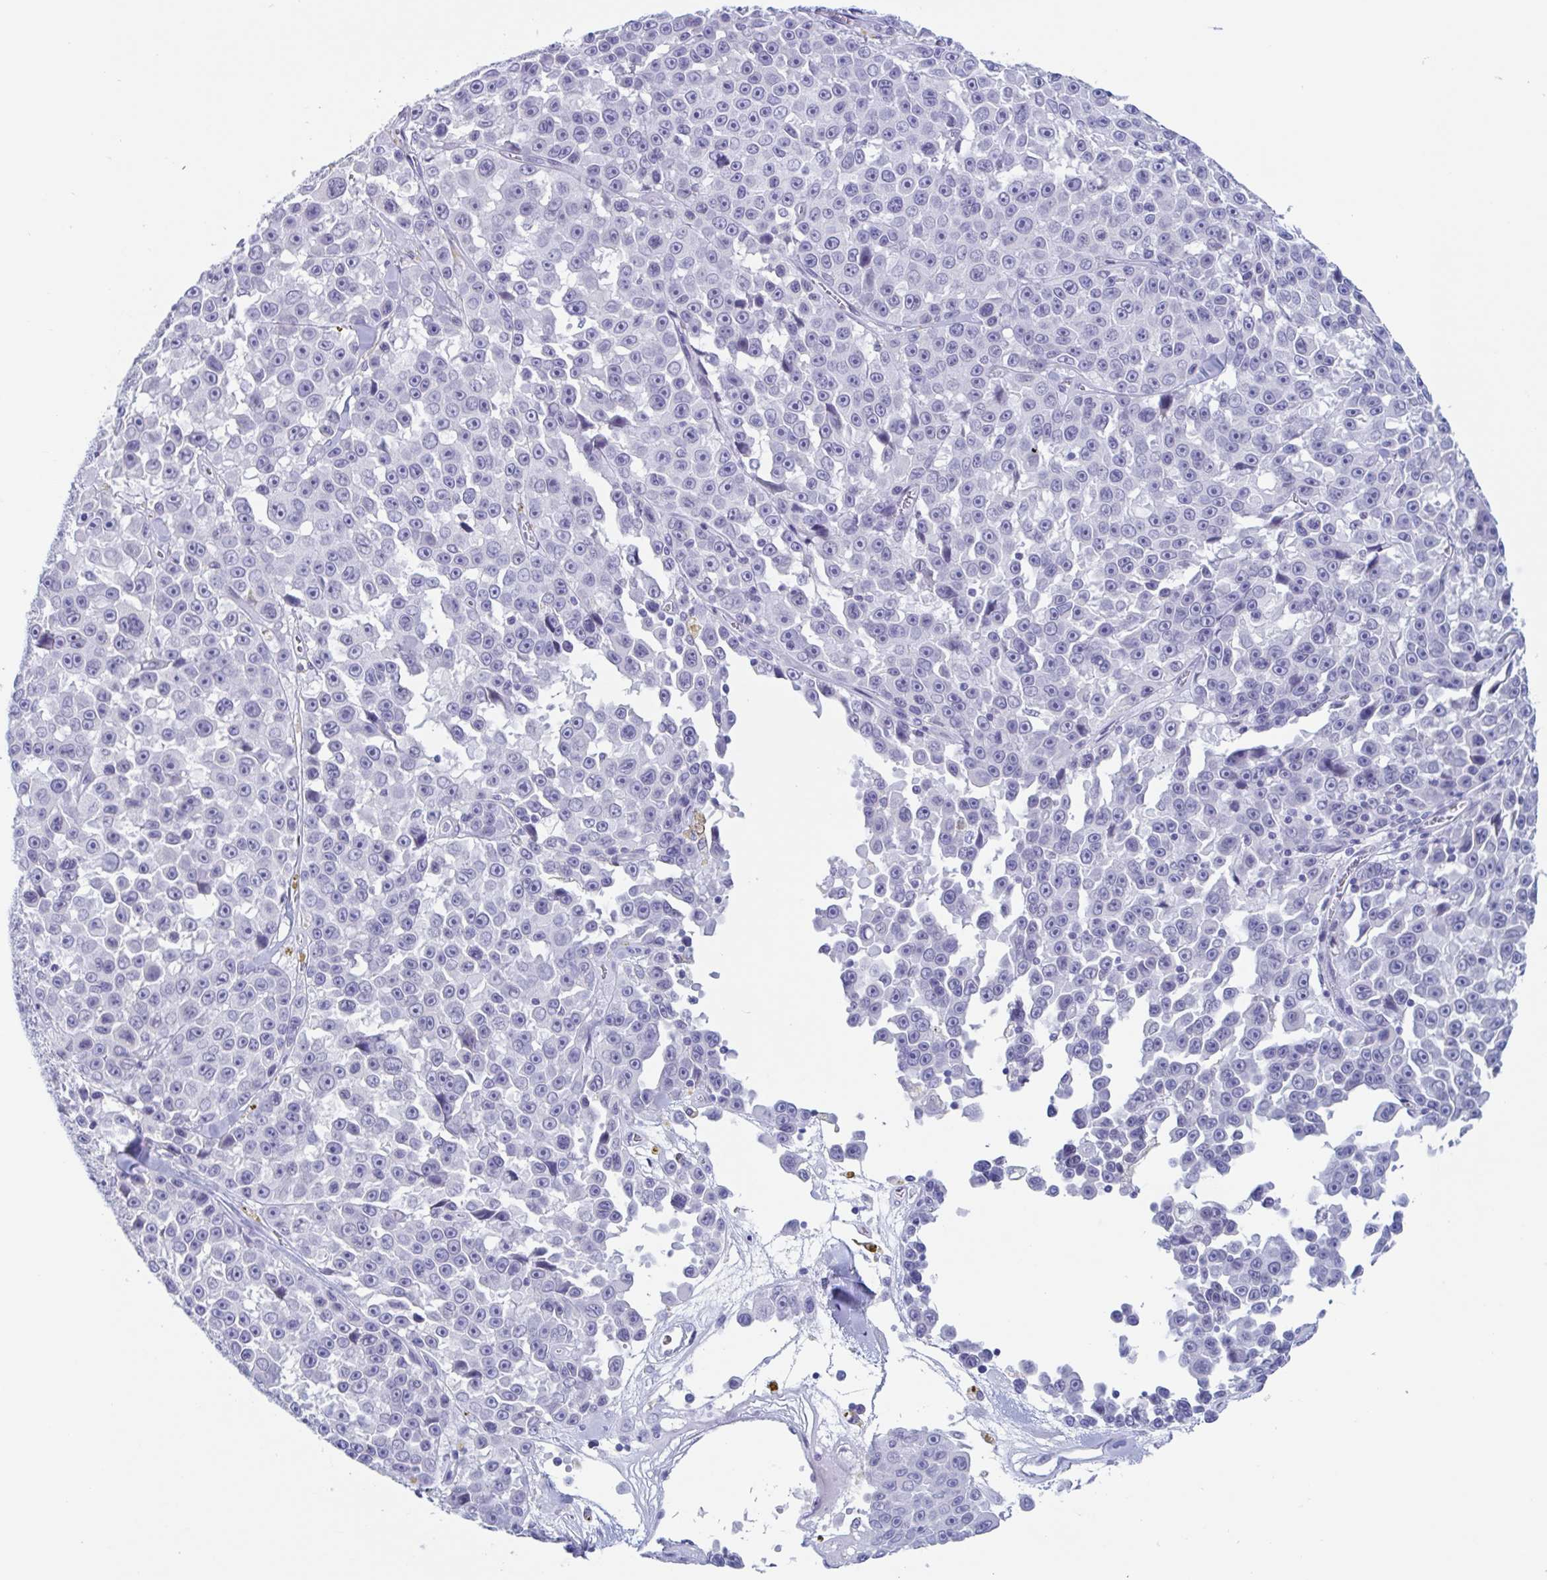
{"staining": {"intensity": "negative", "quantity": "none", "location": "none"}, "tissue": "melanoma", "cell_type": "Tumor cells", "image_type": "cancer", "snomed": [{"axis": "morphology", "description": "Malignant melanoma, NOS"}, {"axis": "topography", "description": "Skin"}], "caption": "Tumor cells show no significant protein positivity in melanoma.", "gene": "CDX4", "patient": {"sex": "female", "age": 66}}